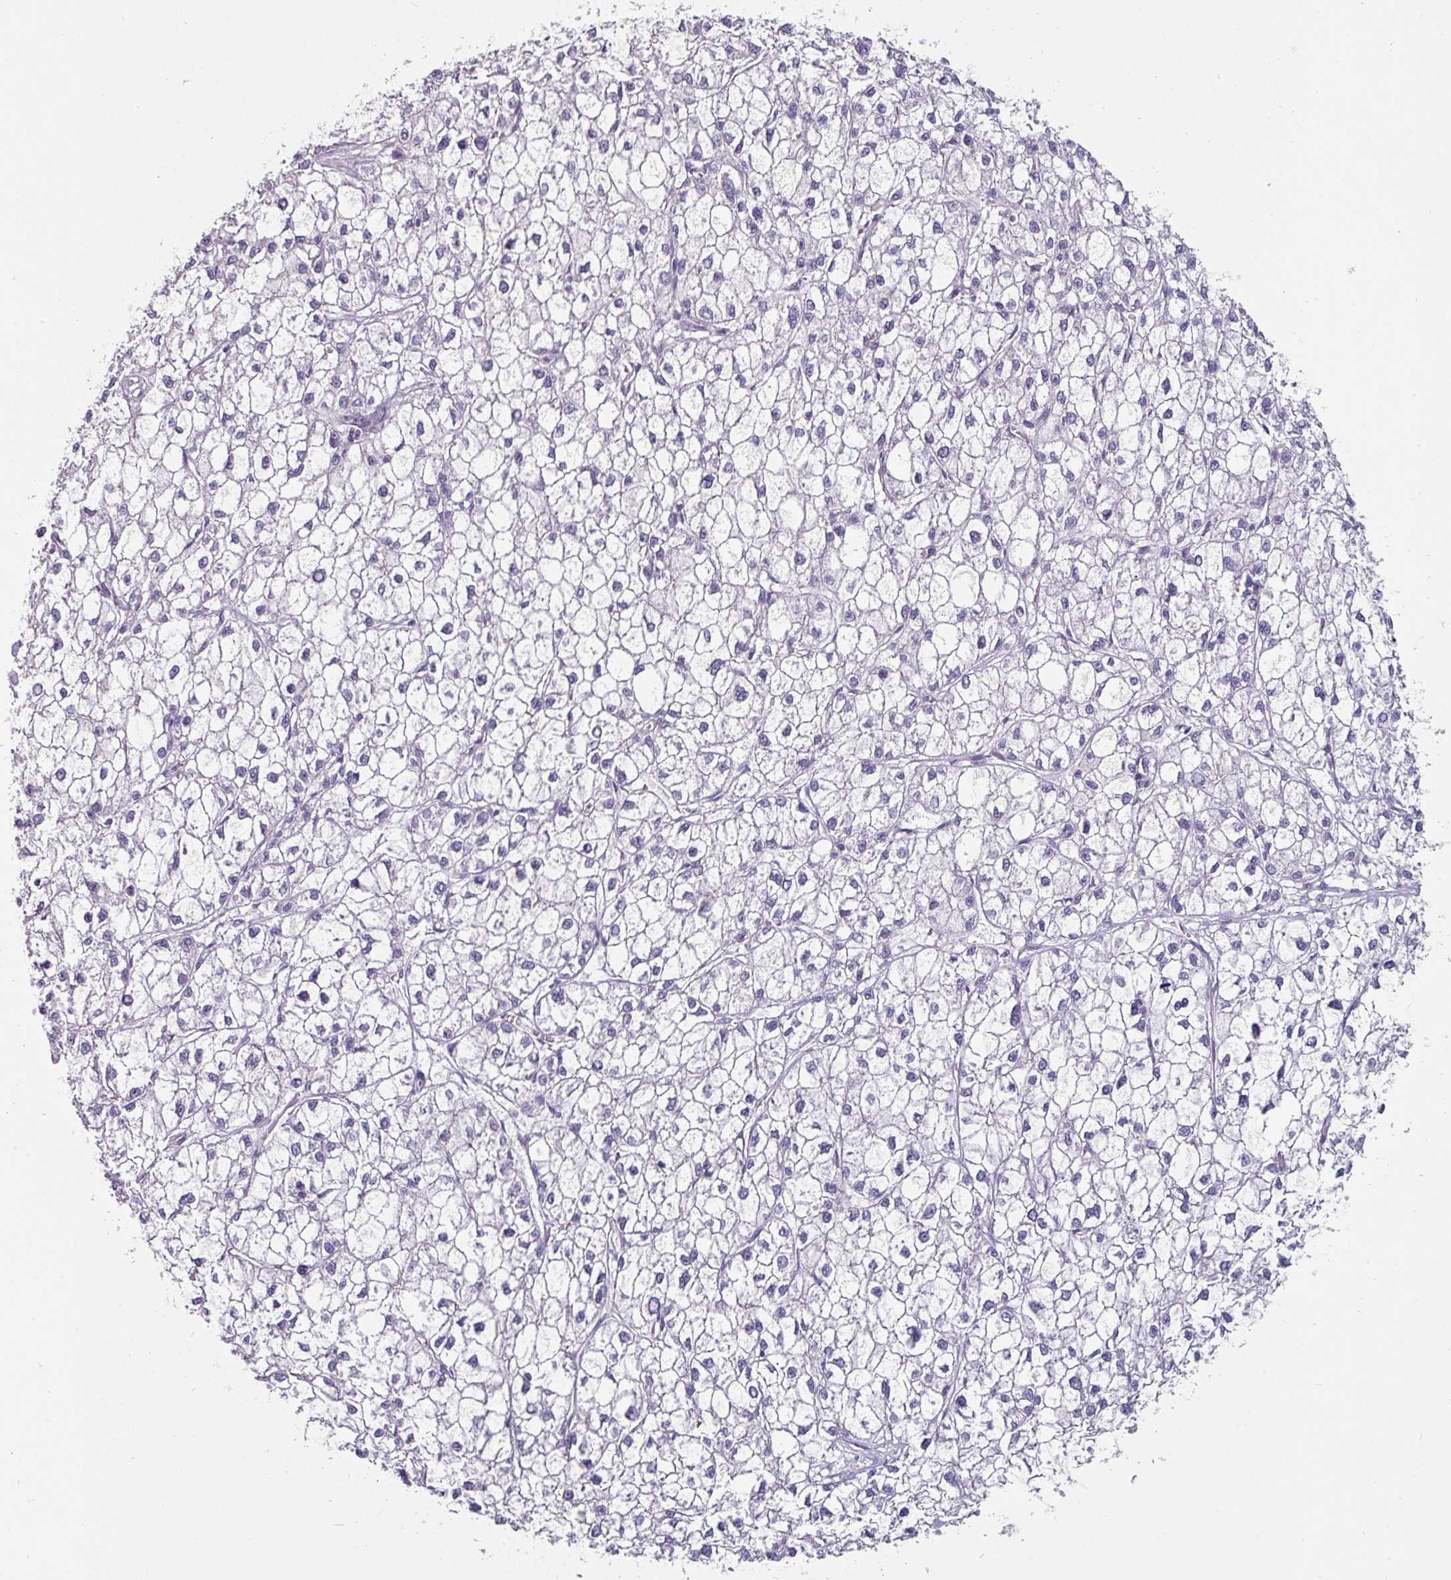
{"staining": {"intensity": "negative", "quantity": "none", "location": "none"}, "tissue": "liver cancer", "cell_type": "Tumor cells", "image_type": "cancer", "snomed": [{"axis": "morphology", "description": "Carcinoma, Hepatocellular, NOS"}, {"axis": "topography", "description": "Liver"}], "caption": "Human liver hepatocellular carcinoma stained for a protein using immunohistochemistry (IHC) demonstrates no positivity in tumor cells.", "gene": "EYA3", "patient": {"sex": "female", "age": 43}}